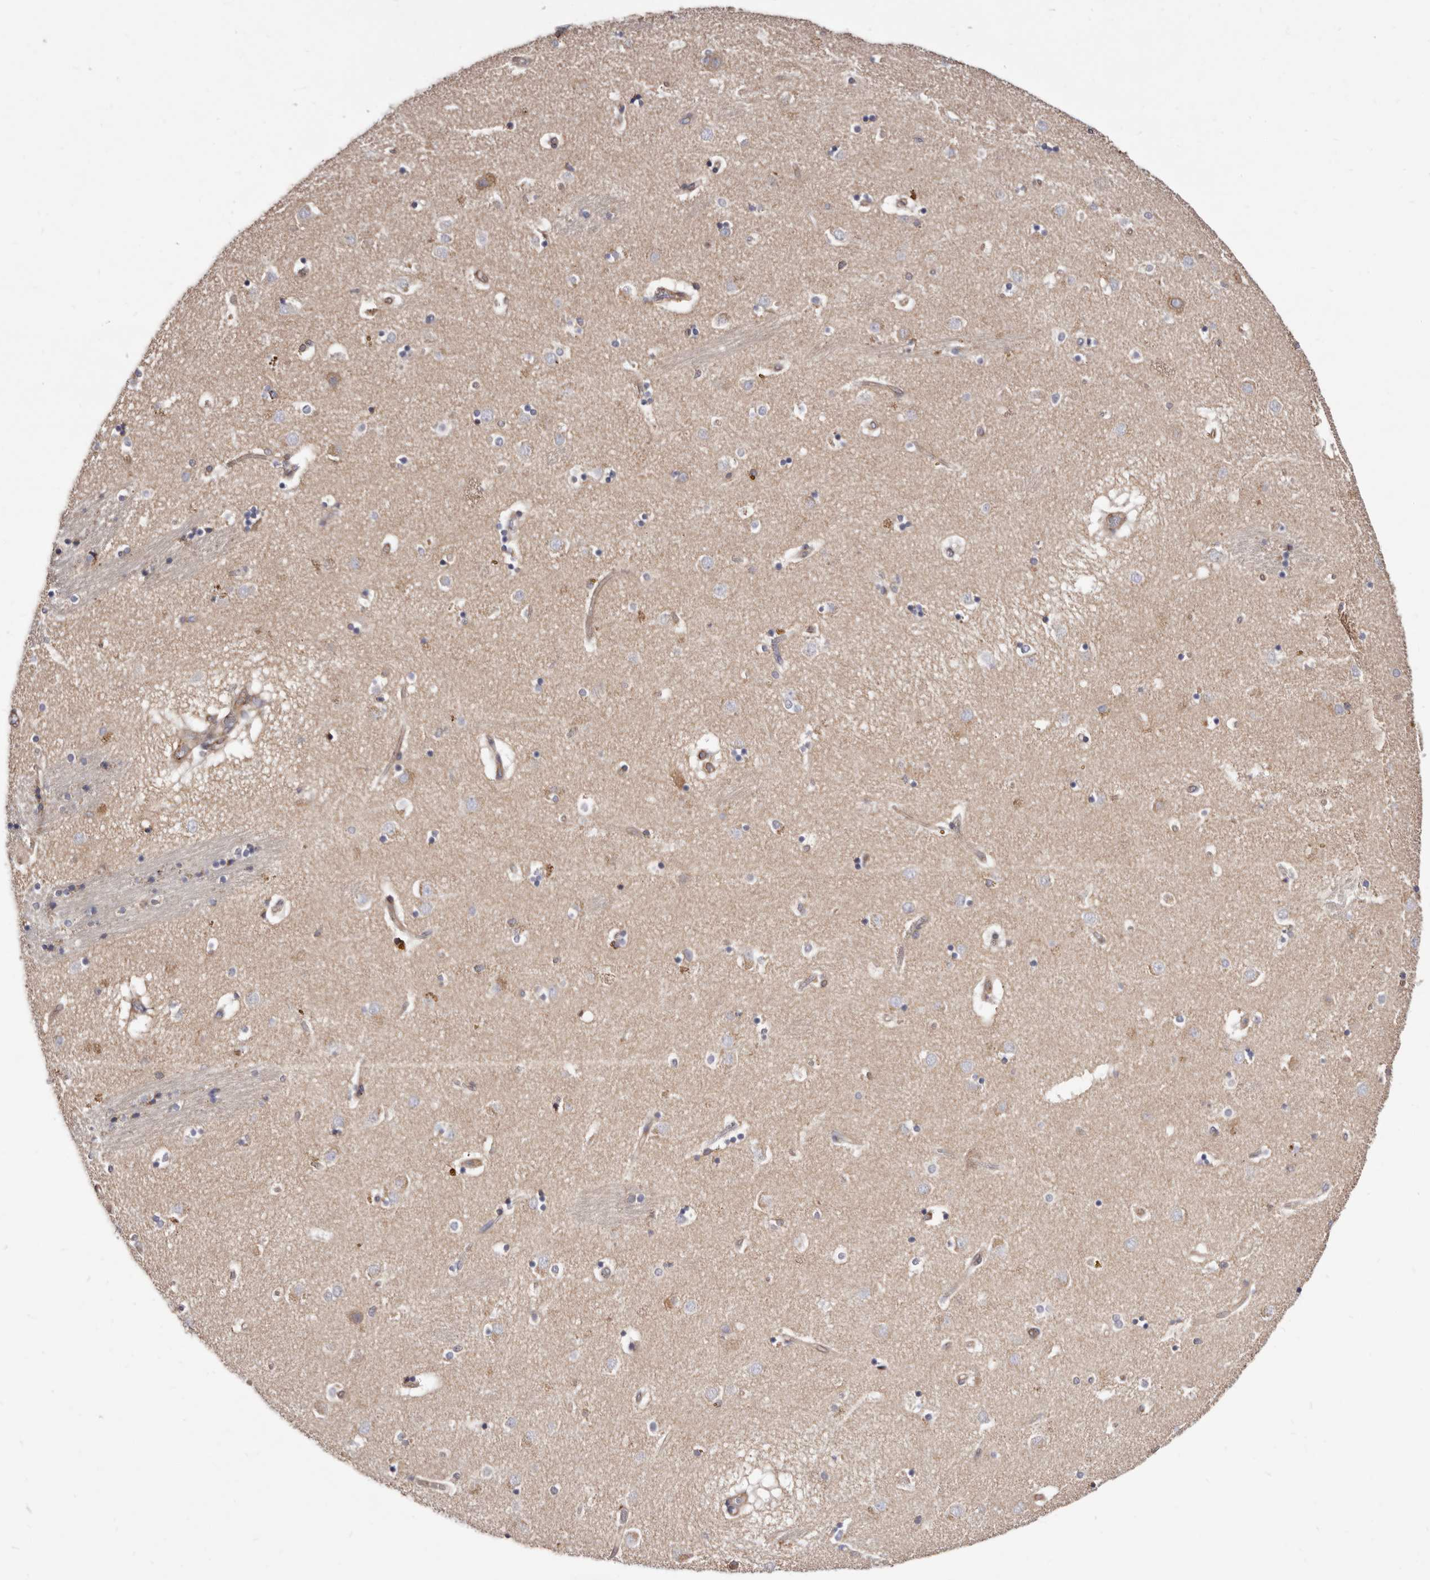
{"staining": {"intensity": "negative", "quantity": "none", "location": "none"}, "tissue": "caudate", "cell_type": "Glial cells", "image_type": "normal", "snomed": [{"axis": "morphology", "description": "Normal tissue, NOS"}, {"axis": "topography", "description": "Lateral ventricle wall"}], "caption": "This micrograph is of benign caudate stained with IHC to label a protein in brown with the nuclei are counter-stained blue. There is no expression in glial cells.", "gene": "COQ8B", "patient": {"sex": "male", "age": 70}}